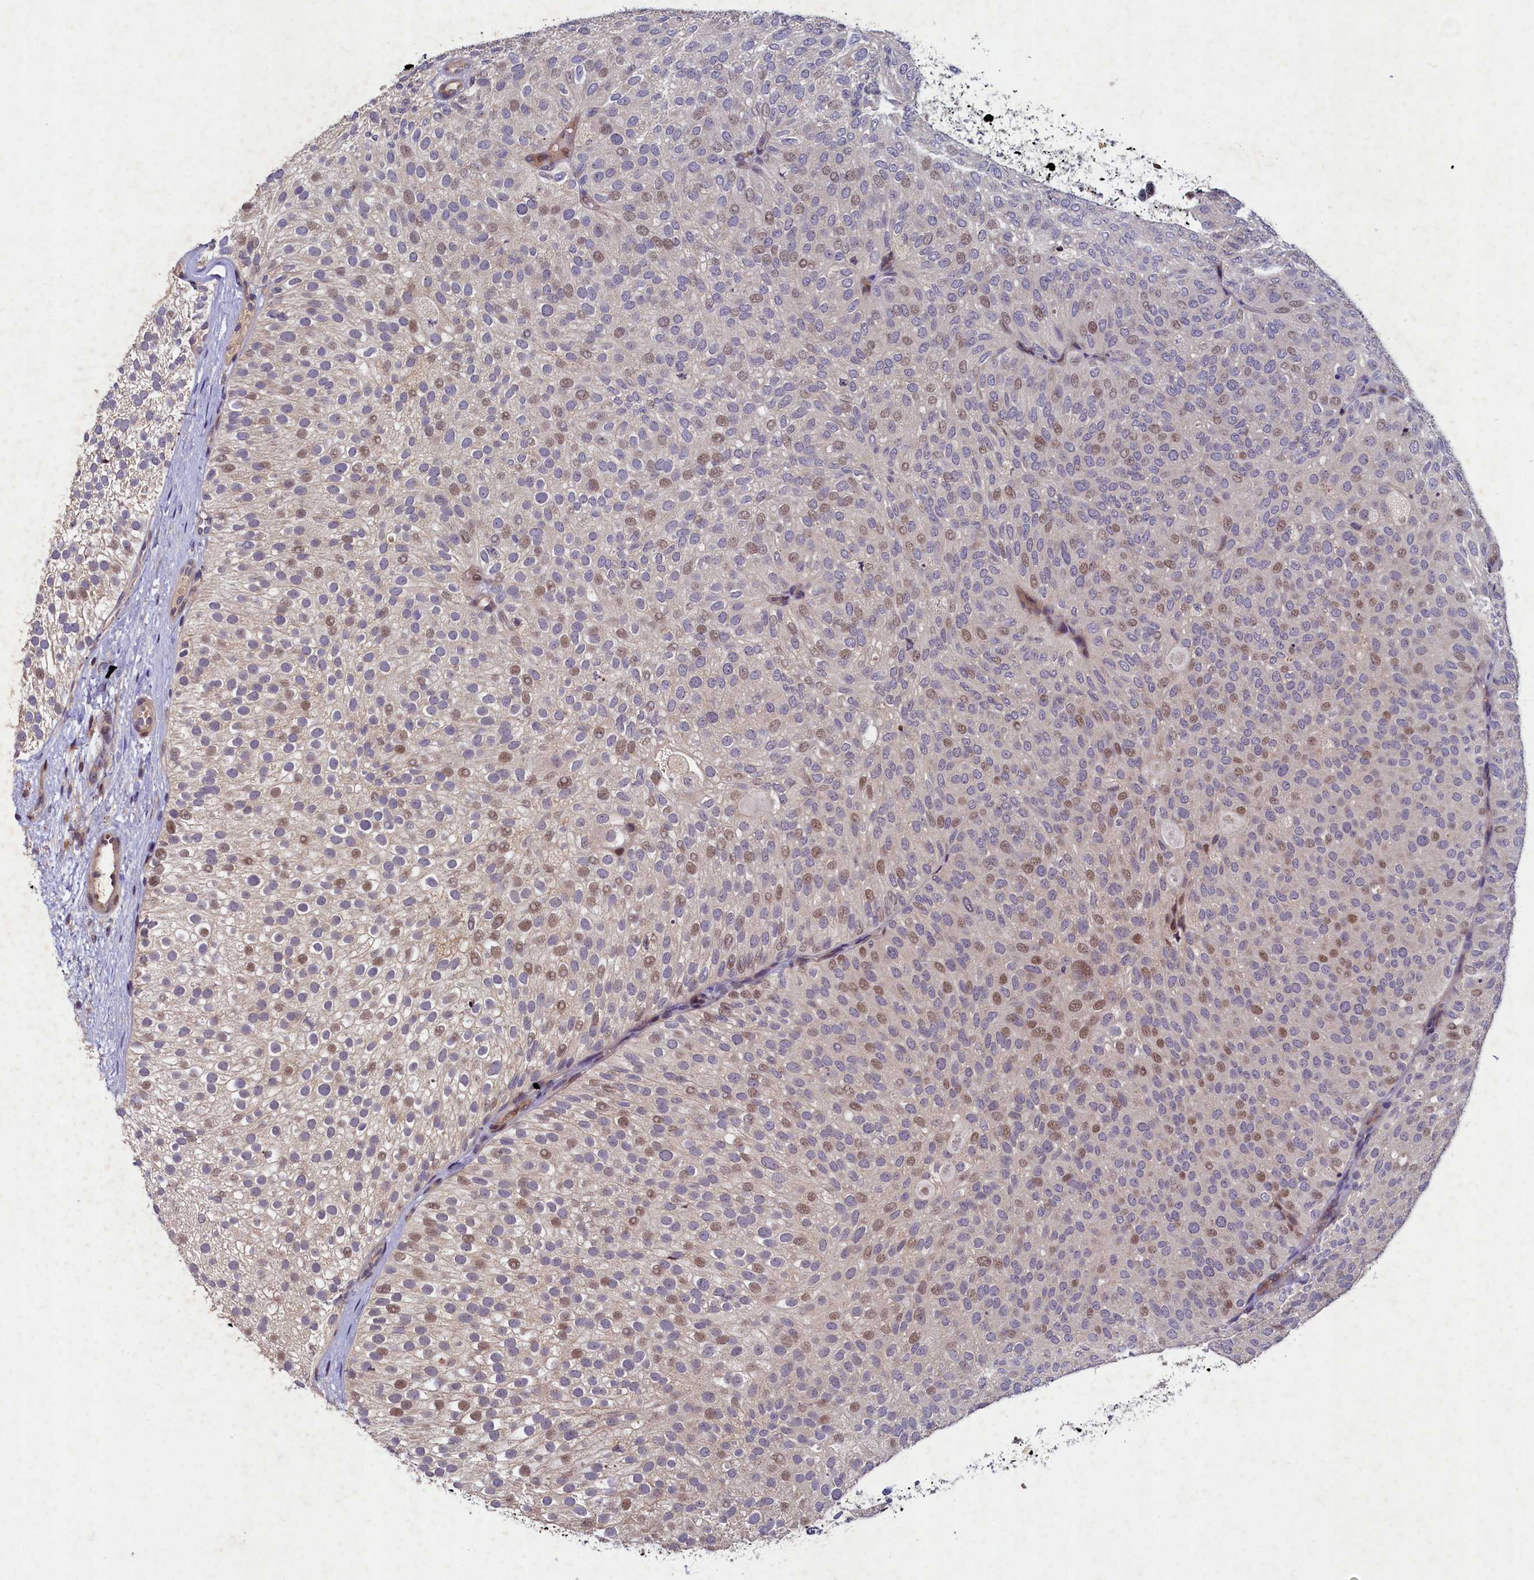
{"staining": {"intensity": "moderate", "quantity": "<25%", "location": "nuclear"}, "tissue": "urothelial cancer", "cell_type": "Tumor cells", "image_type": "cancer", "snomed": [{"axis": "morphology", "description": "Urothelial carcinoma, Low grade"}, {"axis": "topography", "description": "Urinary bladder"}], "caption": "A brown stain labels moderate nuclear expression of a protein in human urothelial cancer tumor cells.", "gene": "LATS2", "patient": {"sex": "male", "age": 78}}